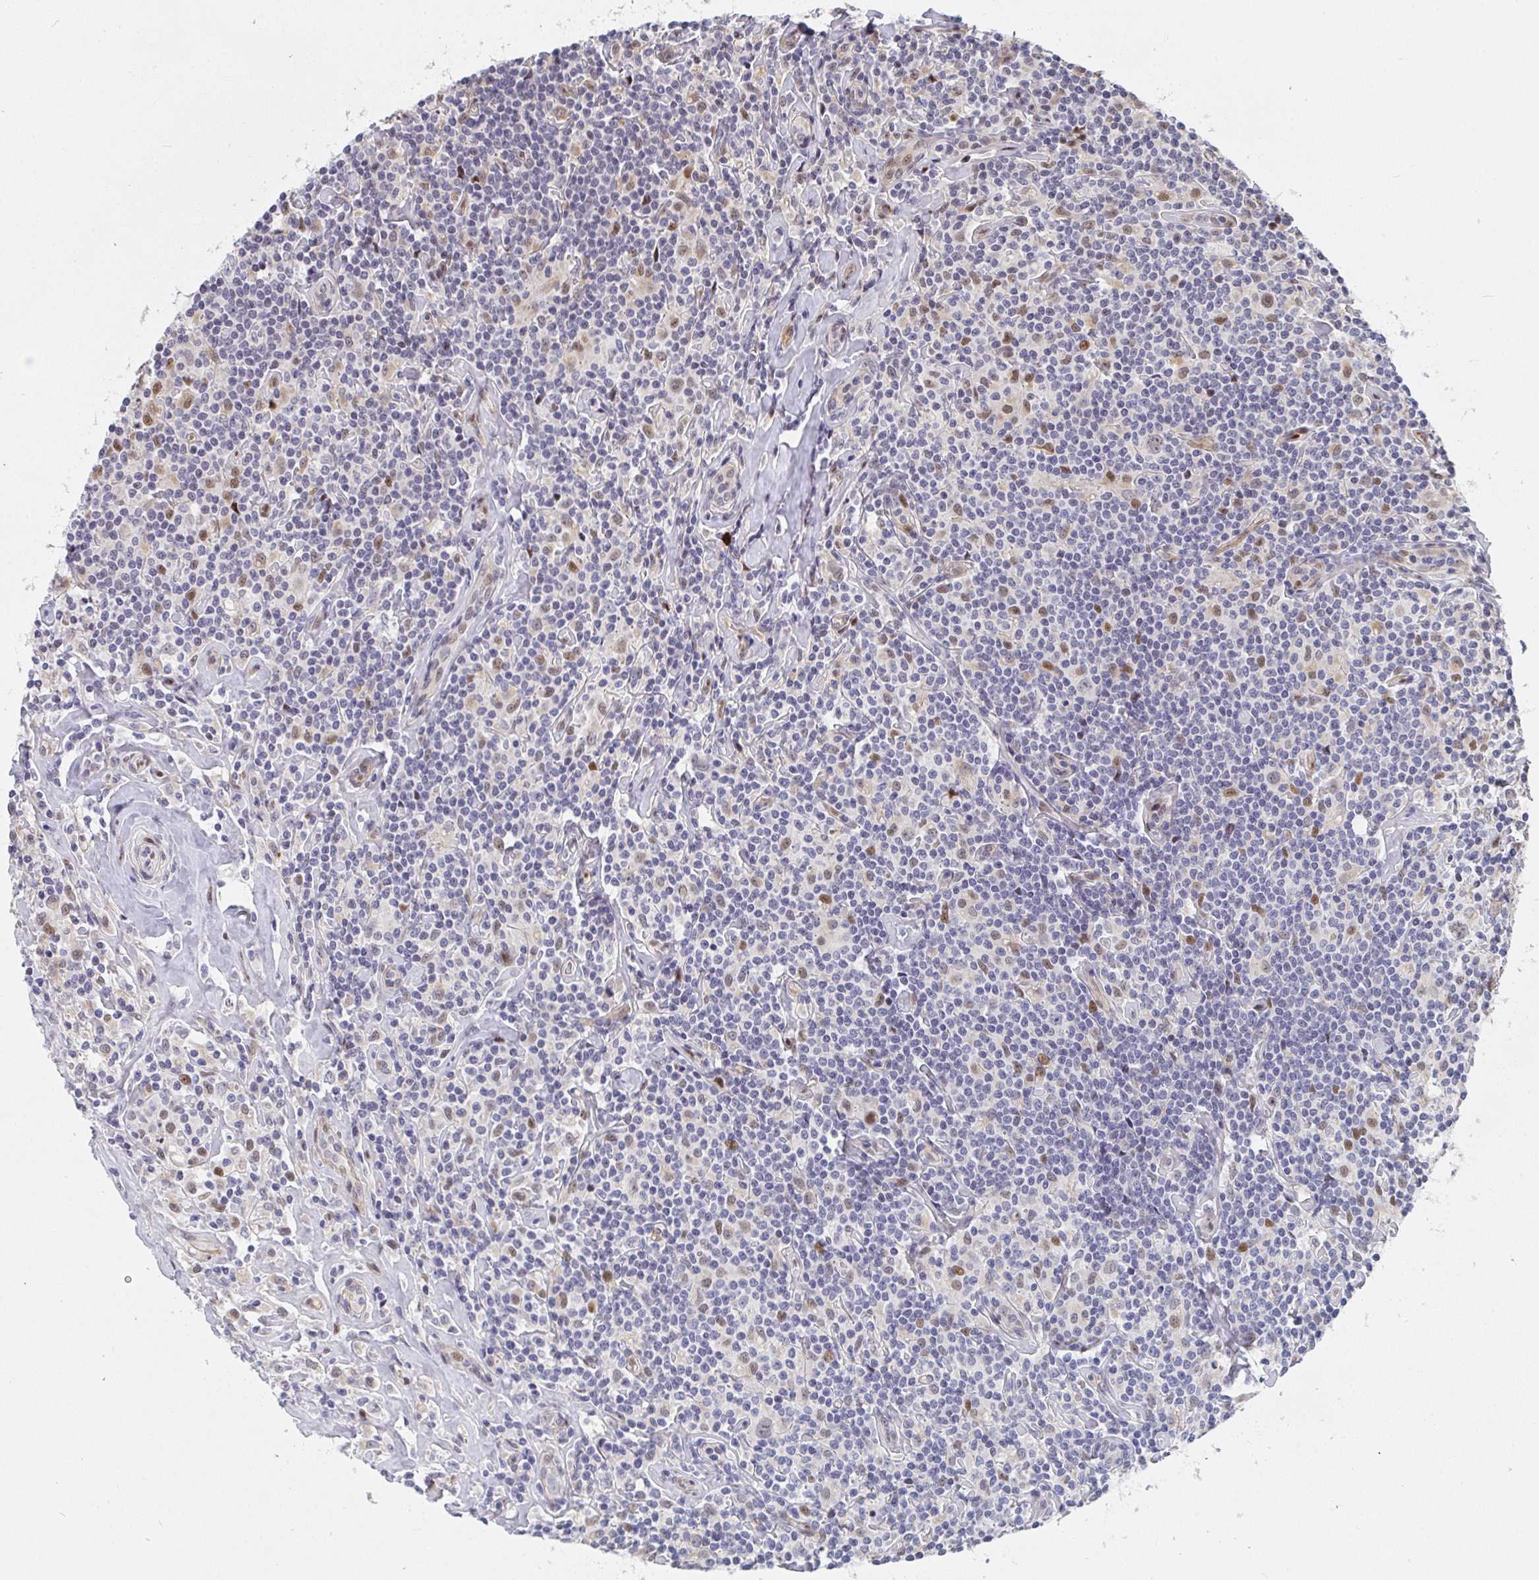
{"staining": {"intensity": "moderate", "quantity": "<25%", "location": "nuclear"}, "tissue": "lymphoma", "cell_type": "Tumor cells", "image_type": "cancer", "snomed": [{"axis": "morphology", "description": "Hodgkin's disease, NOS"}, {"axis": "morphology", "description": "Hodgkin's lymphoma, nodular sclerosis"}, {"axis": "topography", "description": "Lymph node"}], "caption": "Immunohistochemistry (DAB (3,3'-diaminobenzidine)) staining of human lymphoma demonstrates moderate nuclear protein positivity in approximately <25% of tumor cells.", "gene": "ZIC3", "patient": {"sex": "female", "age": 10}}